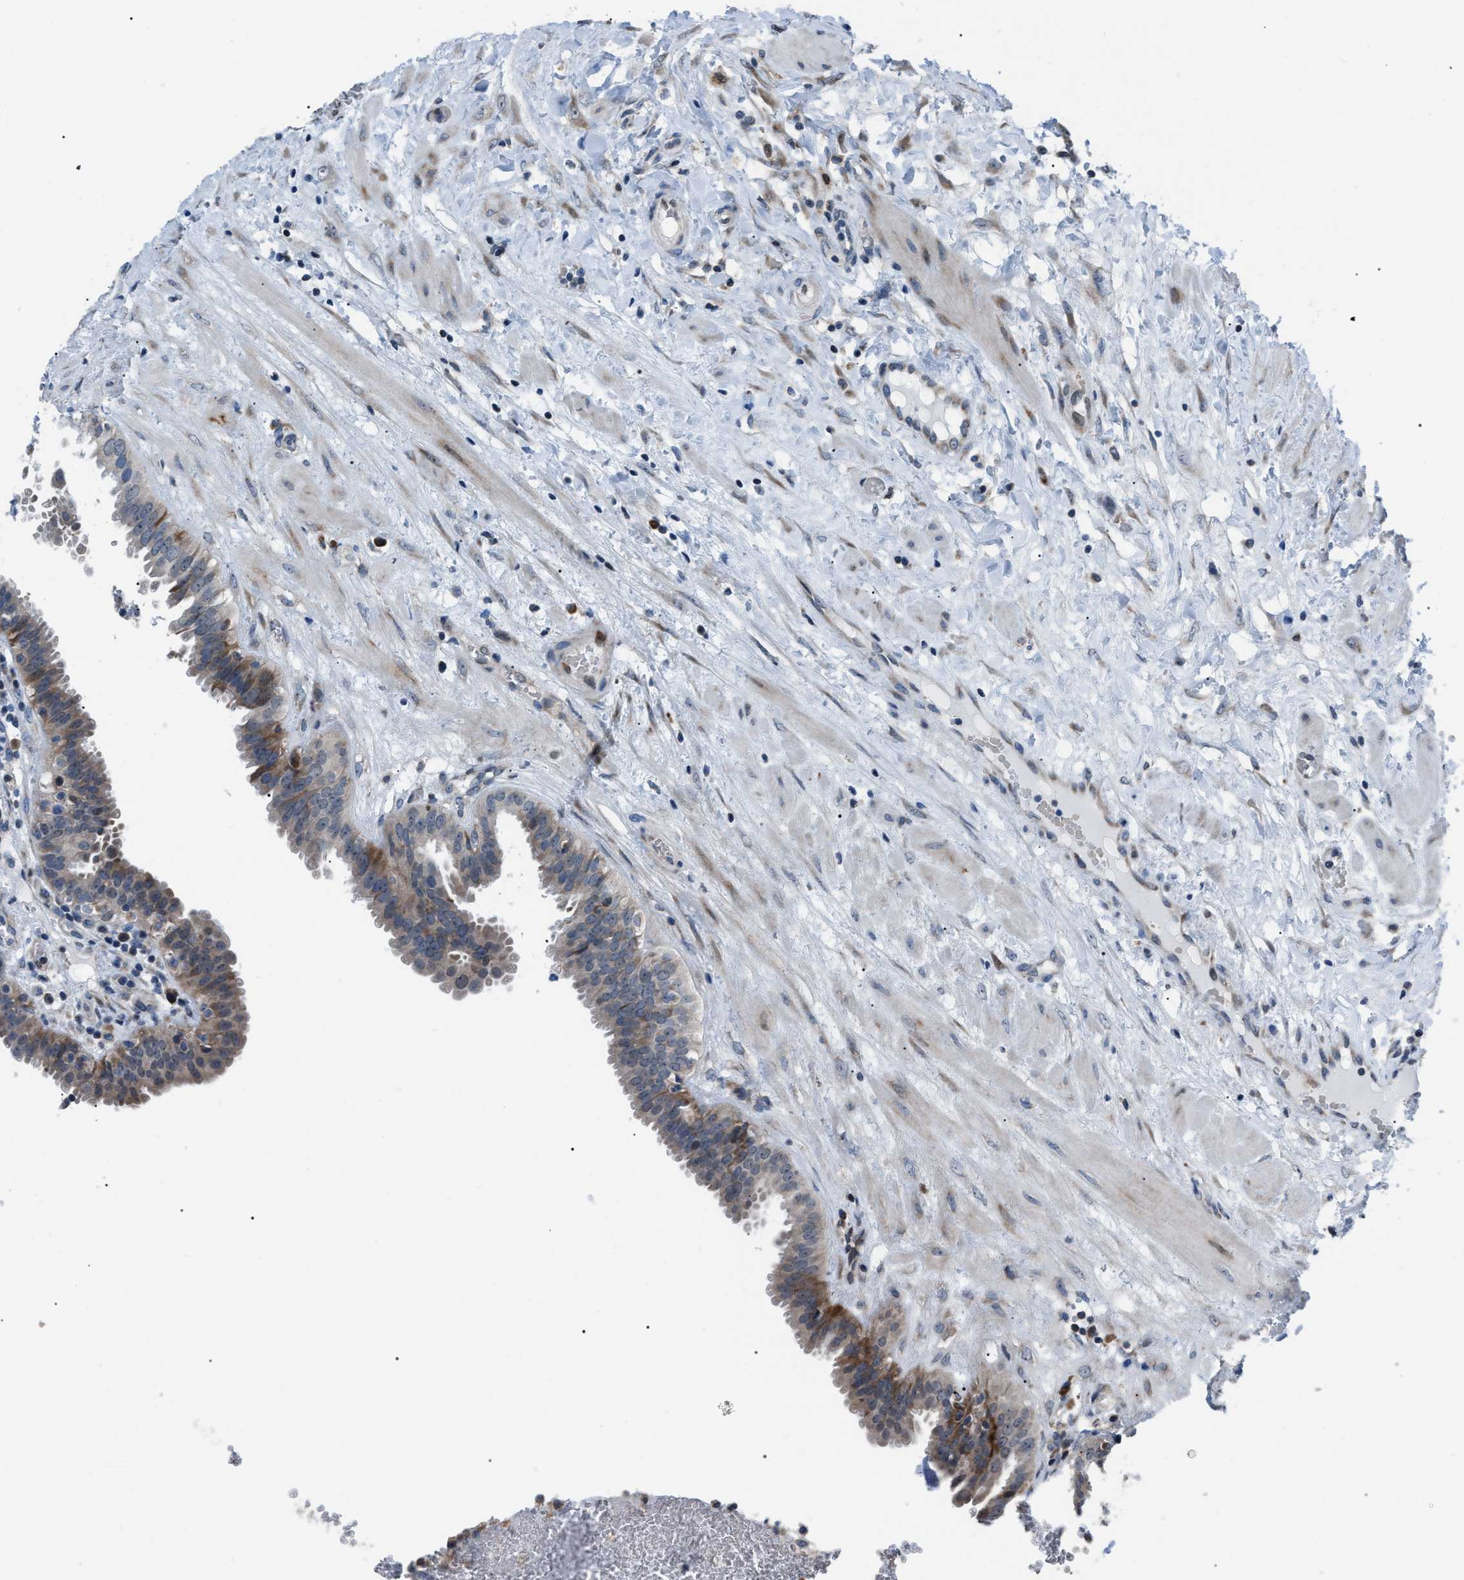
{"staining": {"intensity": "moderate", "quantity": ">75%", "location": "cytoplasmic/membranous"}, "tissue": "seminal vesicle", "cell_type": "Glandular cells", "image_type": "normal", "snomed": [{"axis": "morphology", "description": "Normal tissue, NOS"}, {"axis": "morphology", "description": "Adenocarcinoma, High grade"}, {"axis": "topography", "description": "Prostate"}, {"axis": "topography", "description": "Seminal veicle"}], "caption": "Immunohistochemistry histopathology image of unremarkable seminal vesicle stained for a protein (brown), which exhibits medium levels of moderate cytoplasmic/membranous expression in about >75% of glandular cells.", "gene": "AGO2", "patient": {"sex": "male", "age": 55}}